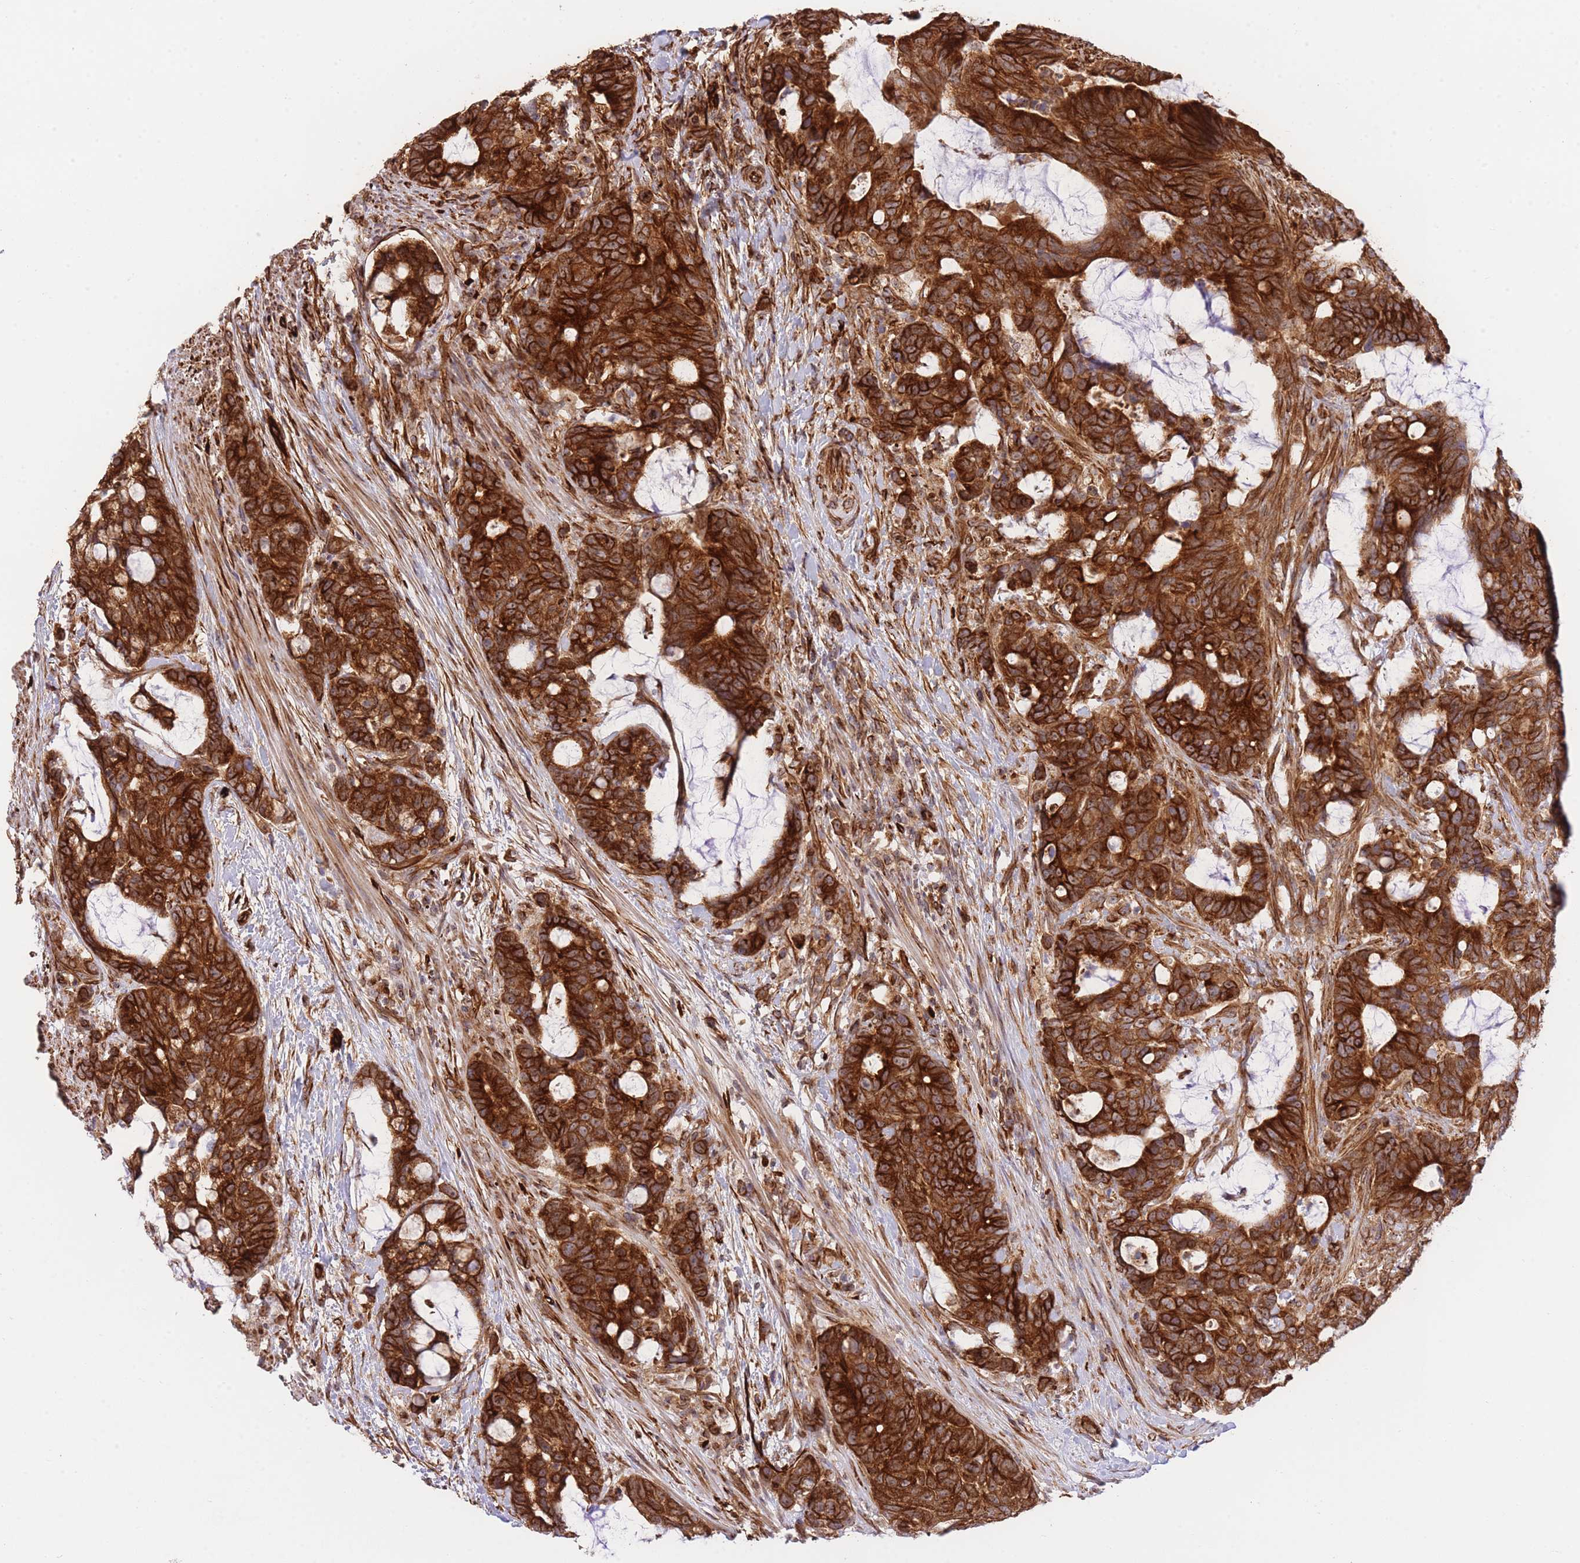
{"staining": {"intensity": "strong", "quantity": ">75%", "location": "cytoplasmic/membranous"}, "tissue": "colorectal cancer", "cell_type": "Tumor cells", "image_type": "cancer", "snomed": [{"axis": "morphology", "description": "Adenocarcinoma, NOS"}, {"axis": "topography", "description": "Colon"}], "caption": "Adenocarcinoma (colorectal) tissue shows strong cytoplasmic/membranous positivity in approximately >75% of tumor cells (DAB IHC, brown staining for protein, blue staining for nuclei).", "gene": "EXOSC8", "patient": {"sex": "female", "age": 82}}